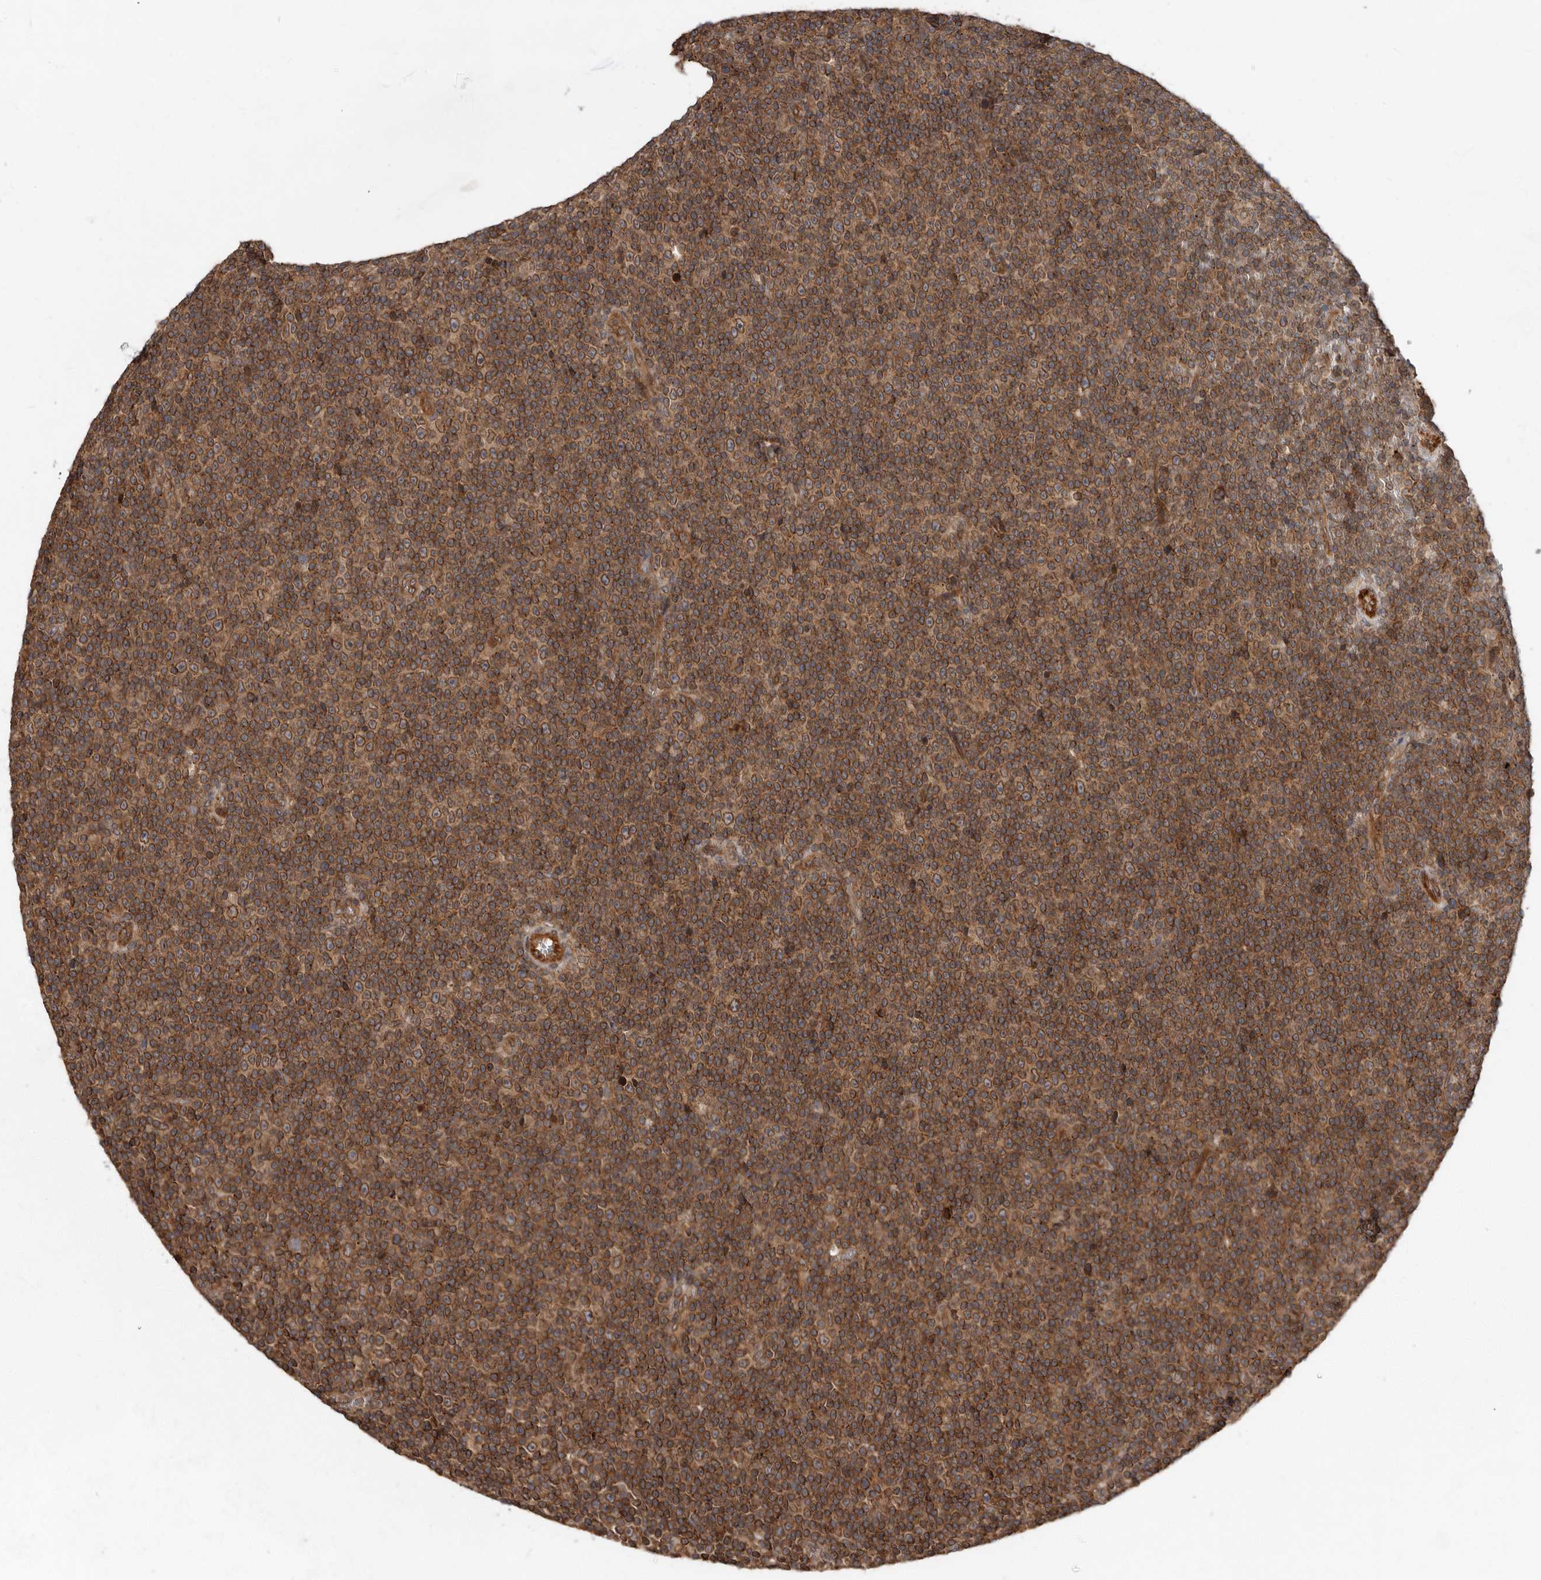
{"staining": {"intensity": "strong", "quantity": ">75%", "location": "cytoplasmic/membranous"}, "tissue": "lymphoma", "cell_type": "Tumor cells", "image_type": "cancer", "snomed": [{"axis": "morphology", "description": "Malignant lymphoma, non-Hodgkin's type, Low grade"}, {"axis": "topography", "description": "Lymph node"}], "caption": "Brown immunohistochemical staining in malignant lymphoma, non-Hodgkin's type (low-grade) displays strong cytoplasmic/membranous positivity in approximately >75% of tumor cells.", "gene": "STK36", "patient": {"sex": "female", "age": 67}}